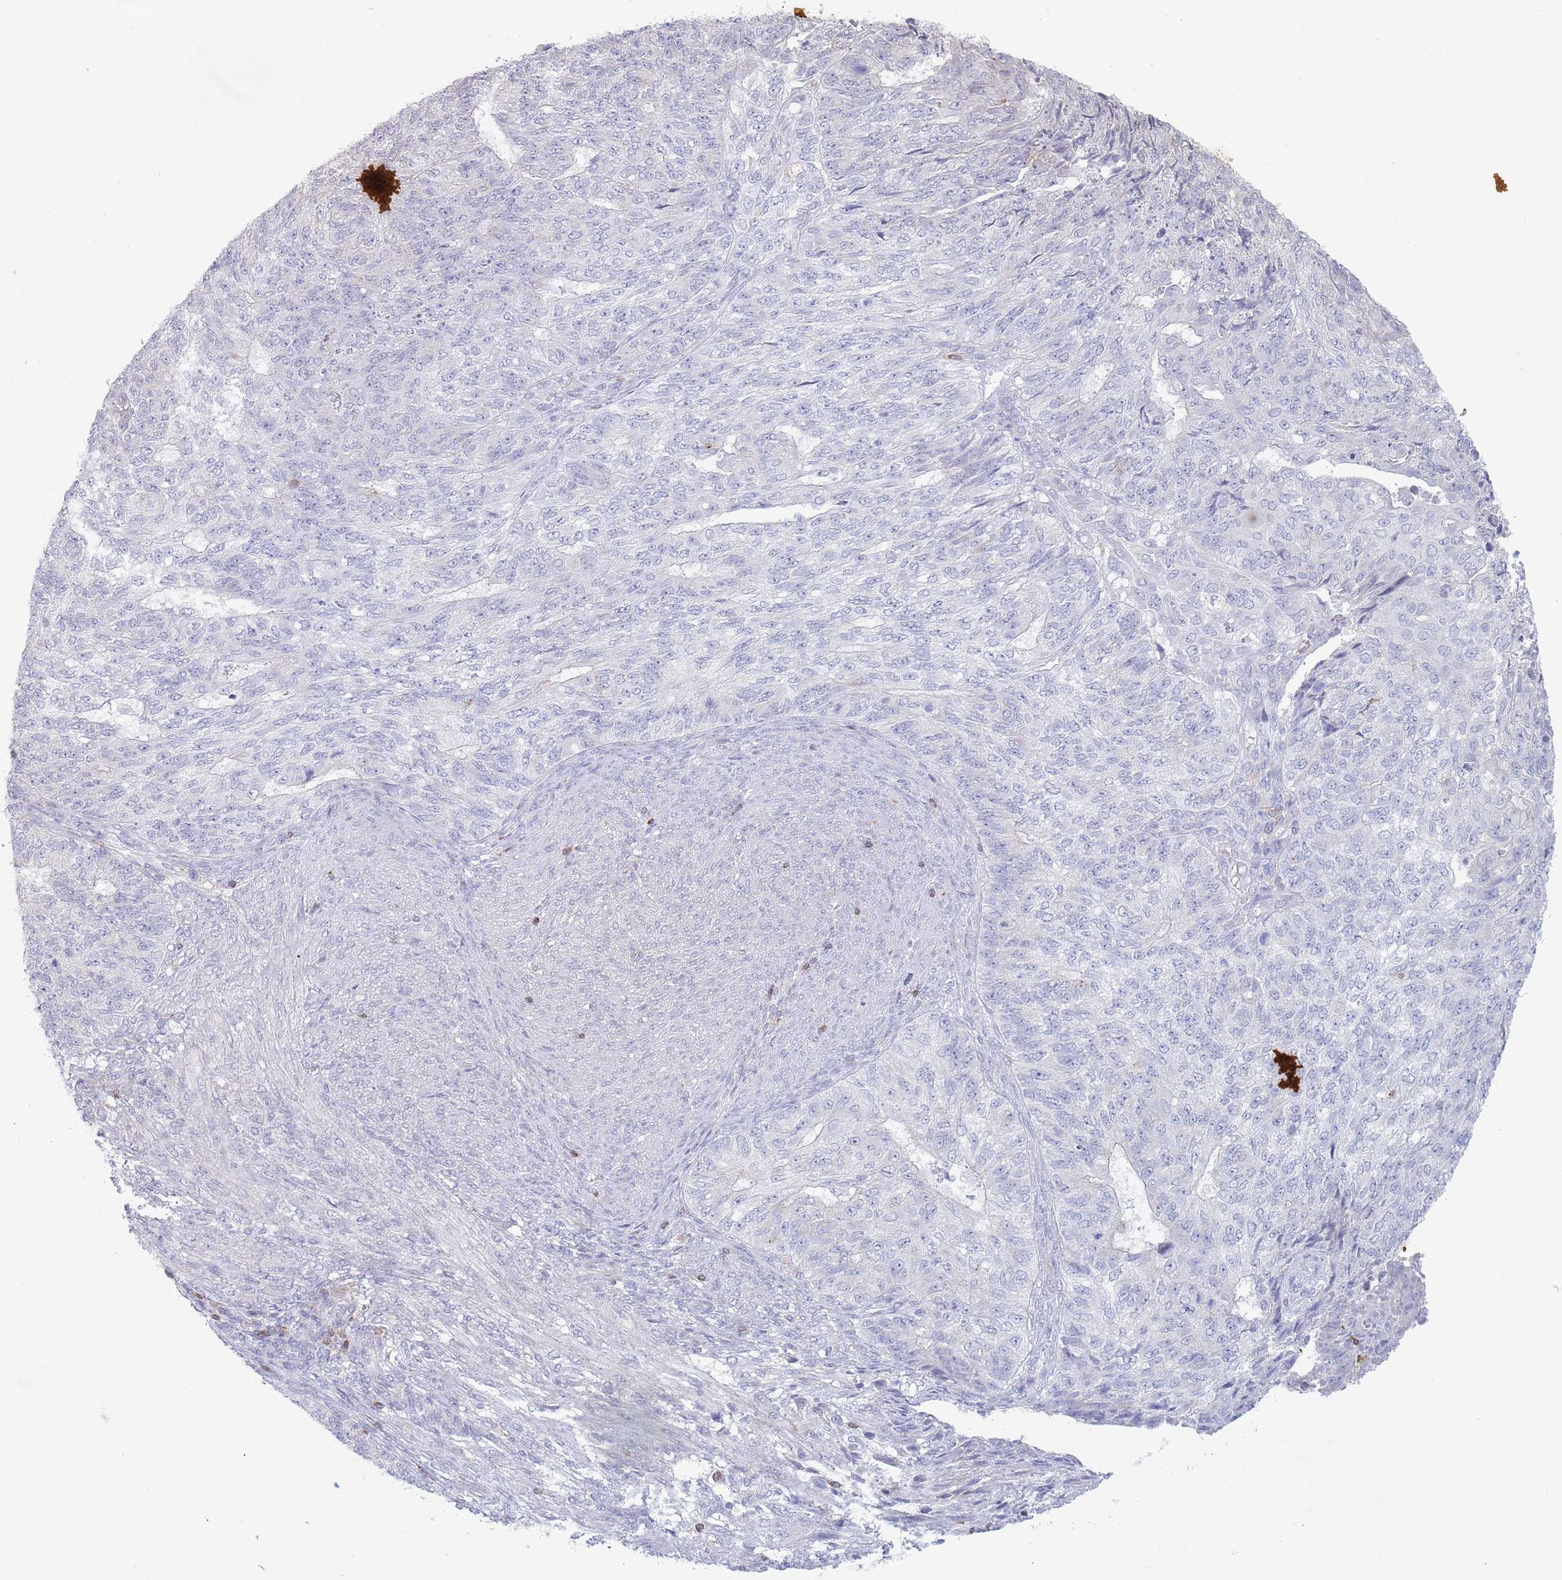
{"staining": {"intensity": "negative", "quantity": "none", "location": "none"}, "tissue": "endometrial cancer", "cell_type": "Tumor cells", "image_type": "cancer", "snomed": [{"axis": "morphology", "description": "Adenocarcinoma, NOS"}, {"axis": "topography", "description": "Endometrium"}], "caption": "Tumor cells show no significant protein expression in endometrial cancer.", "gene": "LPXN", "patient": {"sex": "female", "age": 32}}